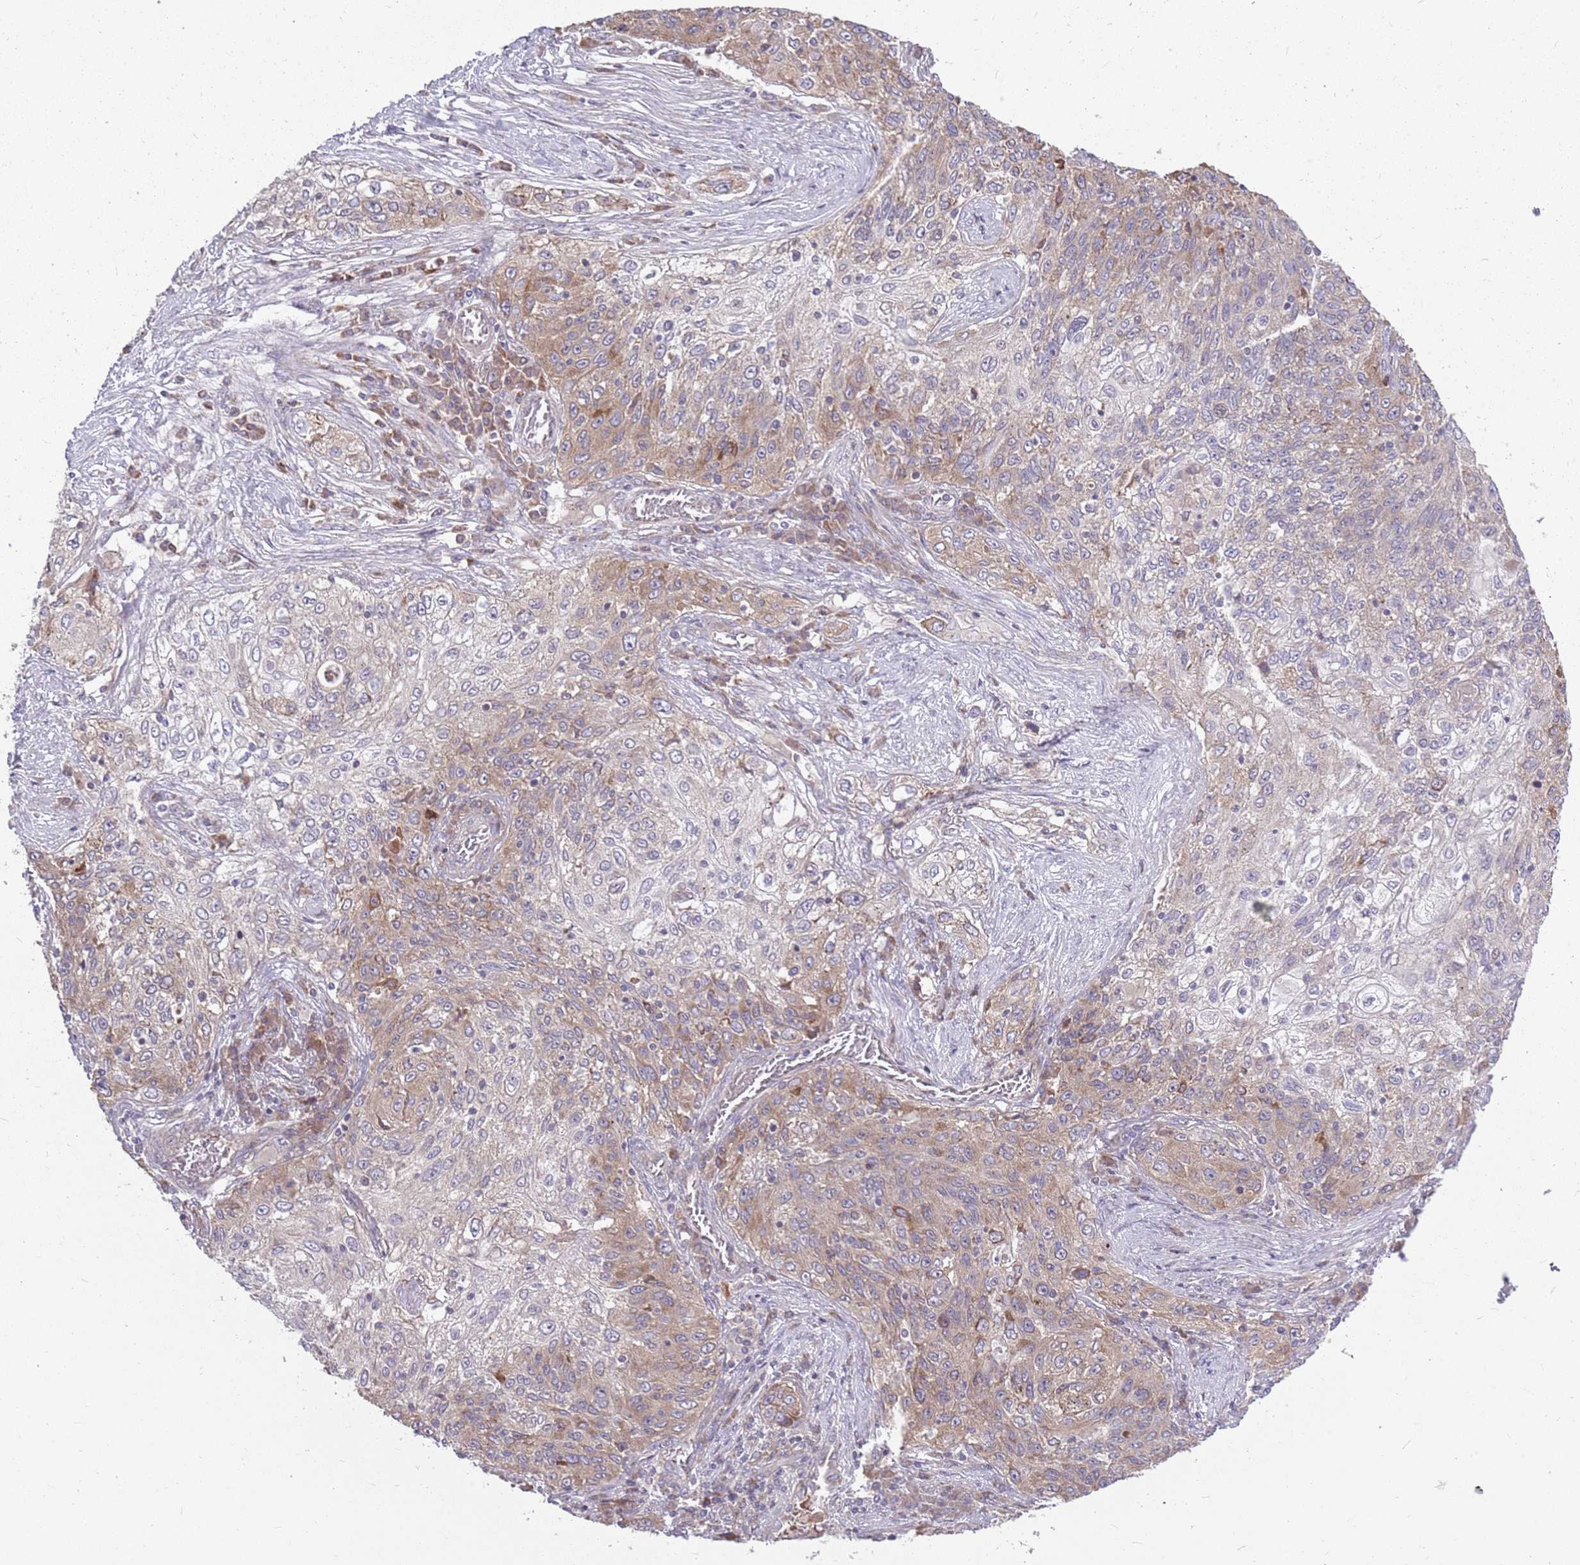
{"staining": {"intensity": "moderate", "quantity": "25%-75%", "location": "cytoplasmic/membranous"}, "tissue": "lung cancer", "cell_type": "Tumor cells", "image_type": "cancer", "snomed": [{"axis": "morphology", "description": "Squamous cell carcinoma, NOS"}, {"axis": "topography", "description": "Lung"}], "caption": "IHC photomicrograph of lung cancer stained for a protein (brown), which reveals medium levels of moderate cytoplasmic/membranous positivity in about 25%-75% of tumor cells.", "gene": "PPP1R27", "patient": {"sex": "female", "age": 69}}